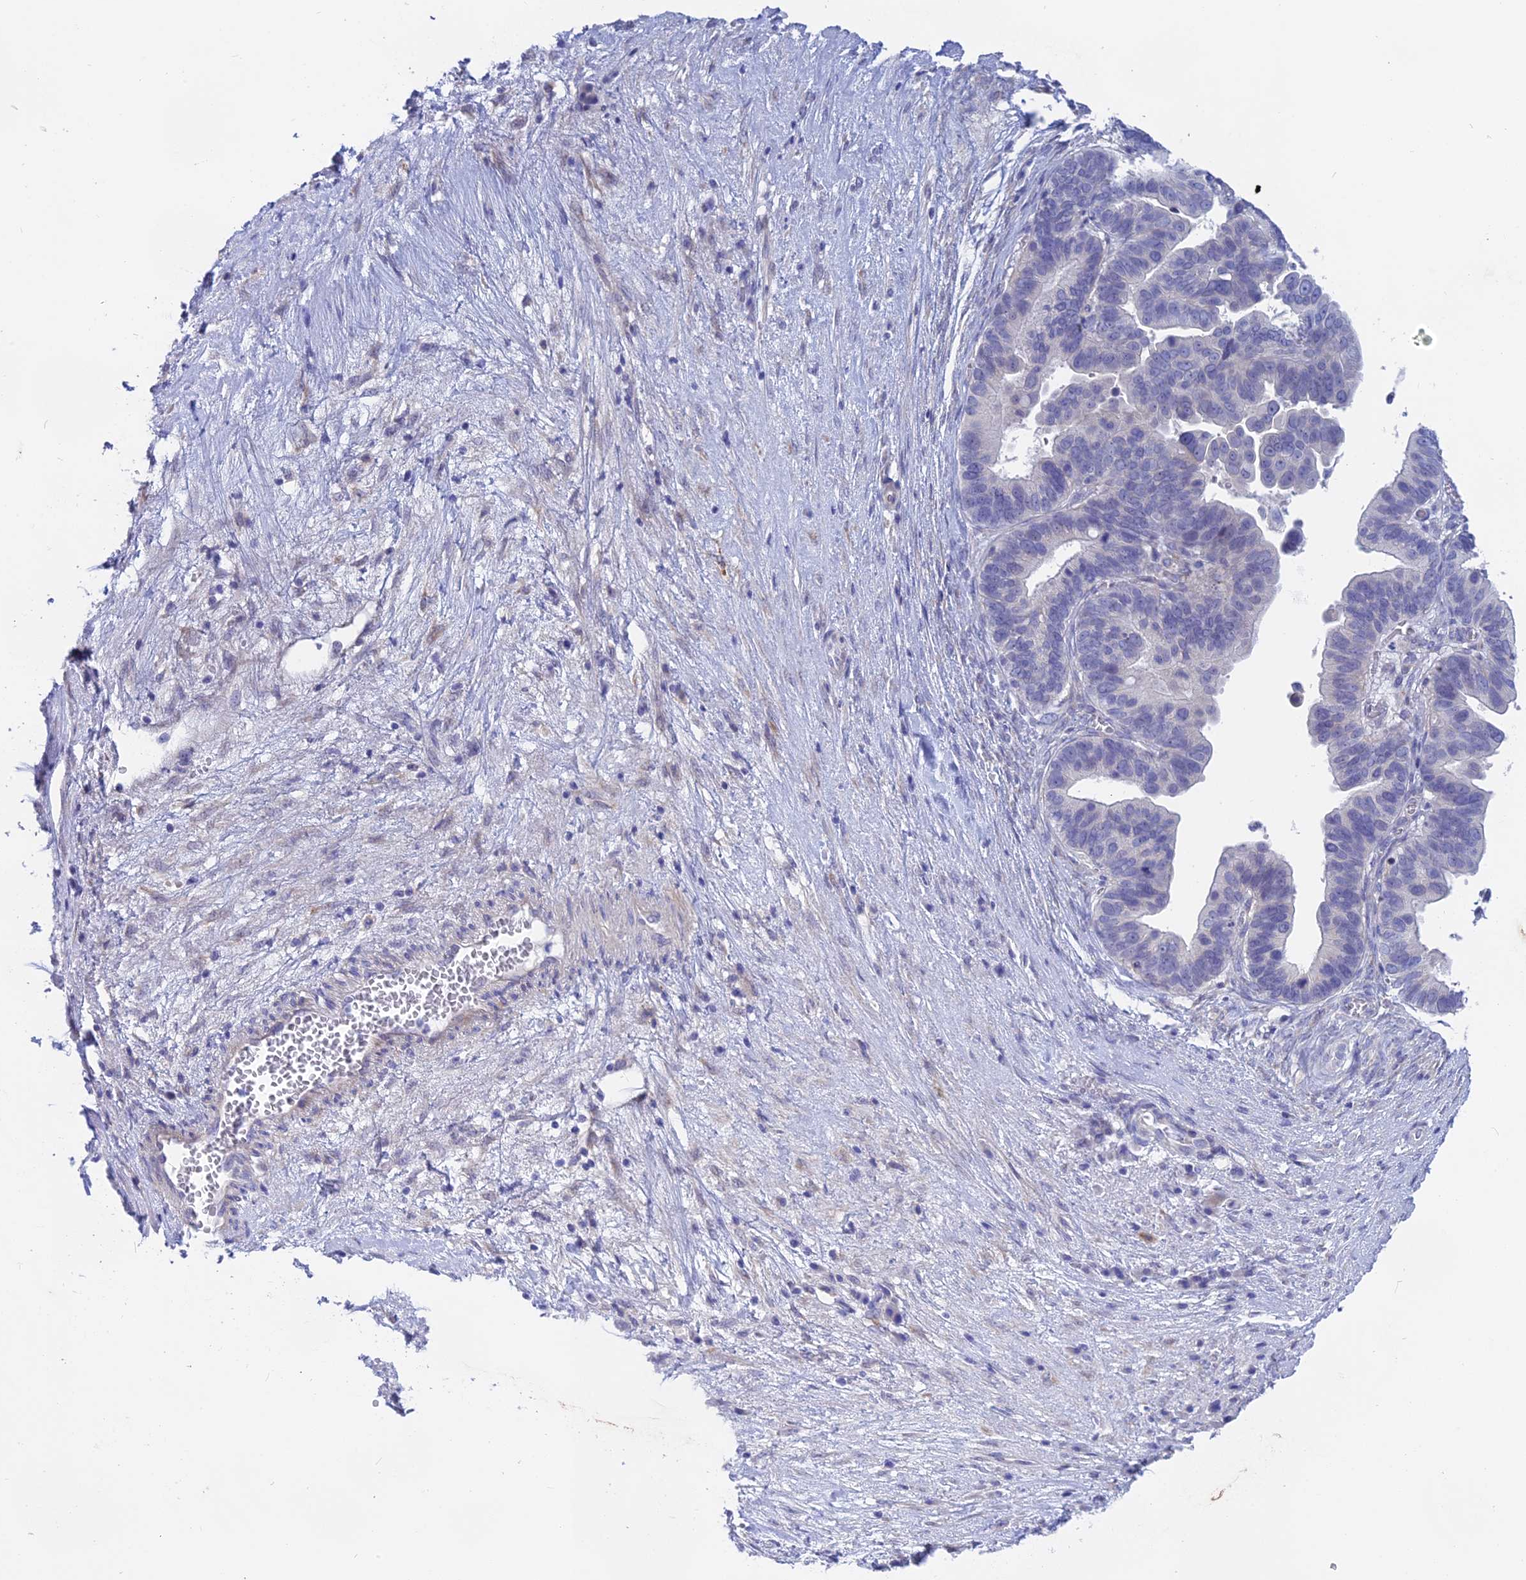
{"staining": {"intensity": "negative", "quantity": "none", "location": "none"}, "tissue": "ovarian cancer", "cell_type": "Tumor cells", "image_type": "cancer", "snomed": [{"axis": "morphology", "description": "Cystadenocarcinoma, serous, NOS"}, {"axis": "topography", "description": "Ovary"}], "caption": "Tumor cells are negative for brown protein staining in serous cystadenocarcinoma (ovarian).", "gene": "GLB1L", "patient": {"sex": "female", "age": 56}}